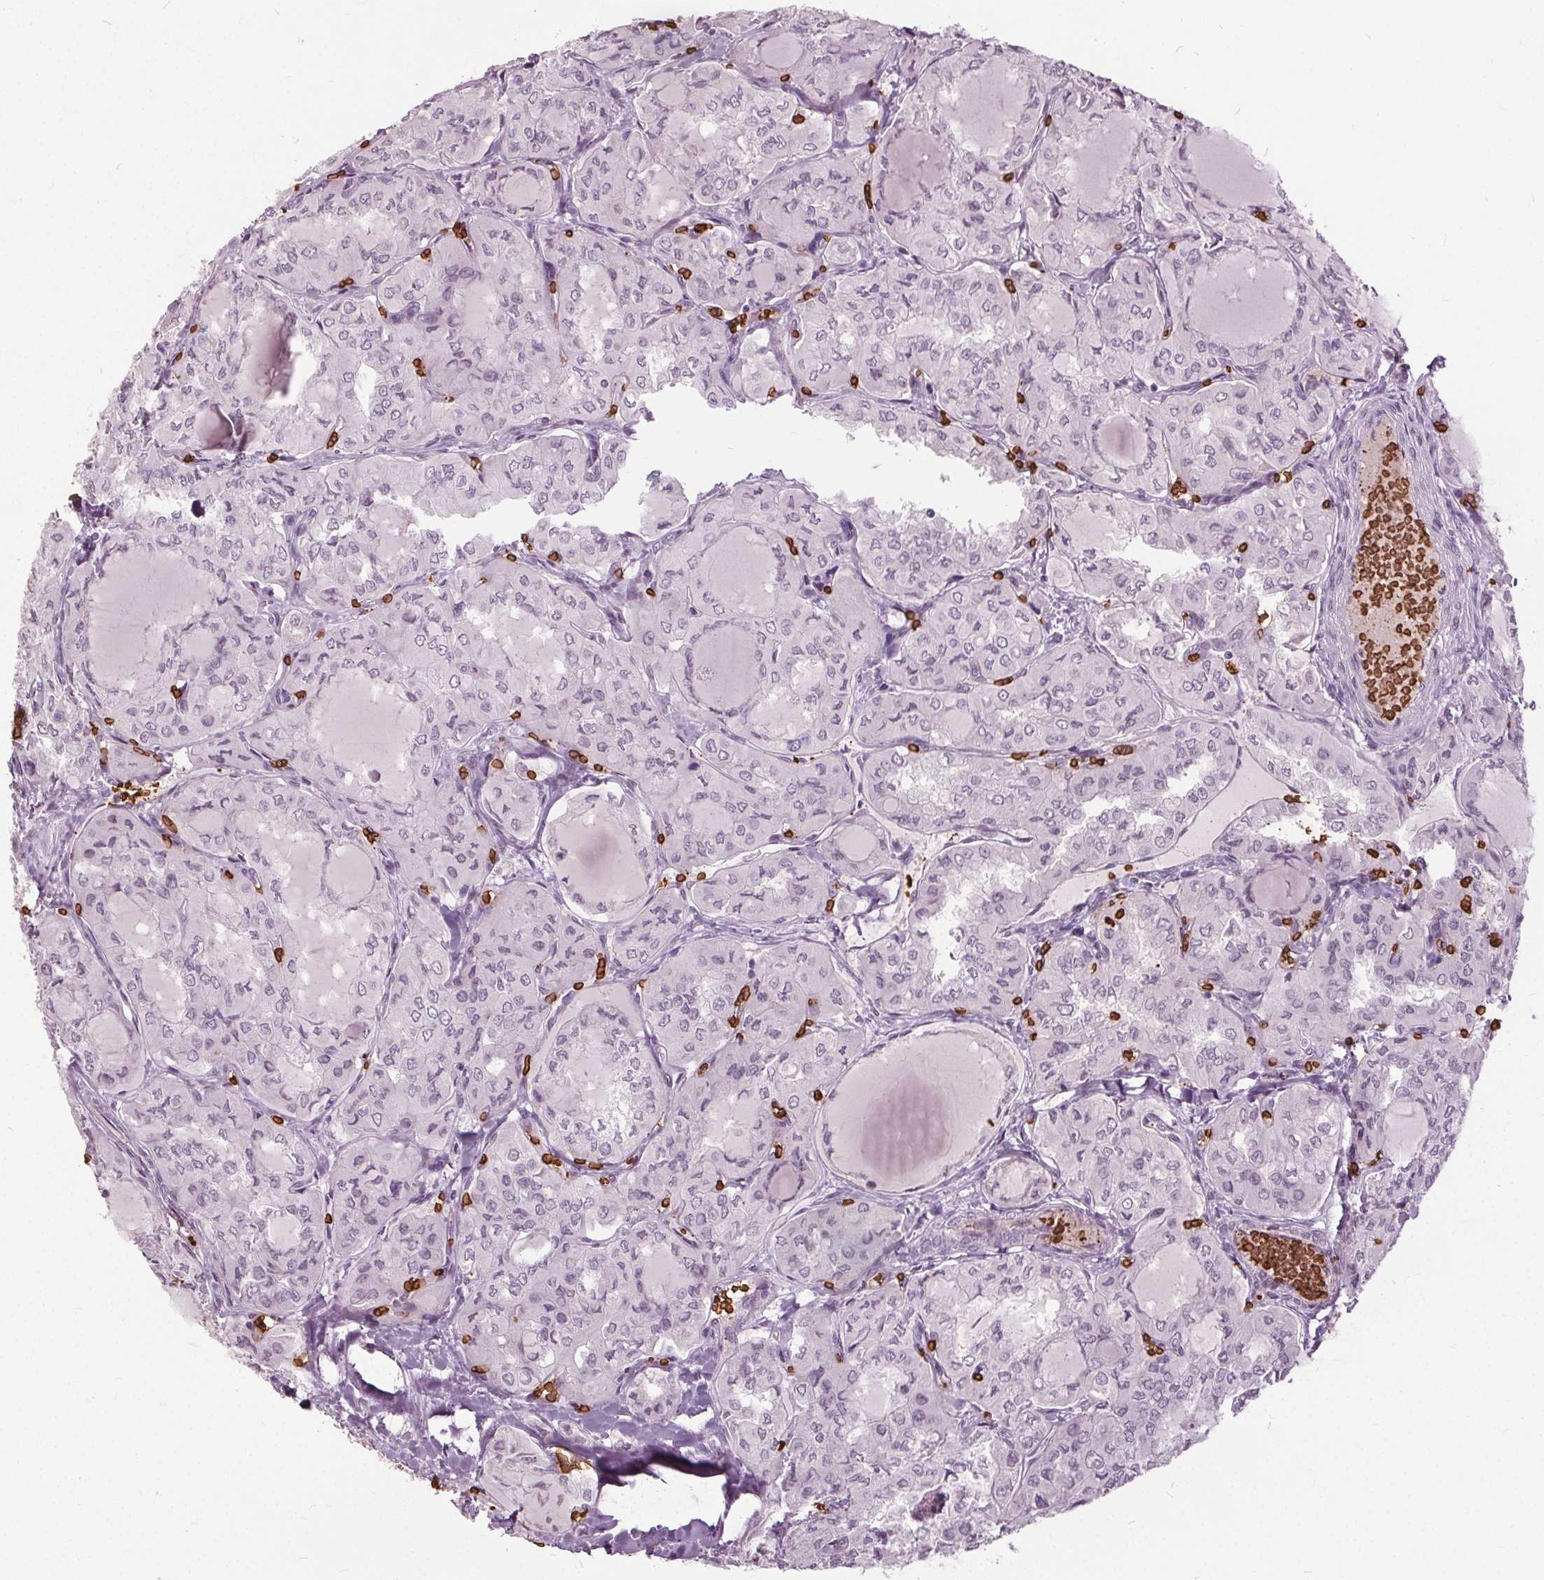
{"staining": {"intensity": "negative", "quantity": "none", "location": "none"}, "tissue": "thyroid cancer", "cell_type": "Tumor cells", "image_type": "cancer", "snomed": [{"axis": "morphology", "description": "Papillary adenocarcinoma, NOS"}, {"axis": "topography", "description": "Thyroid gland"}], "caption": "Photomicrograph shows no significant protein positivity in tumor cells of thyroid cancer.", "gene": "SLC4A1", "patient": {"sex": "male", "age": 20}}